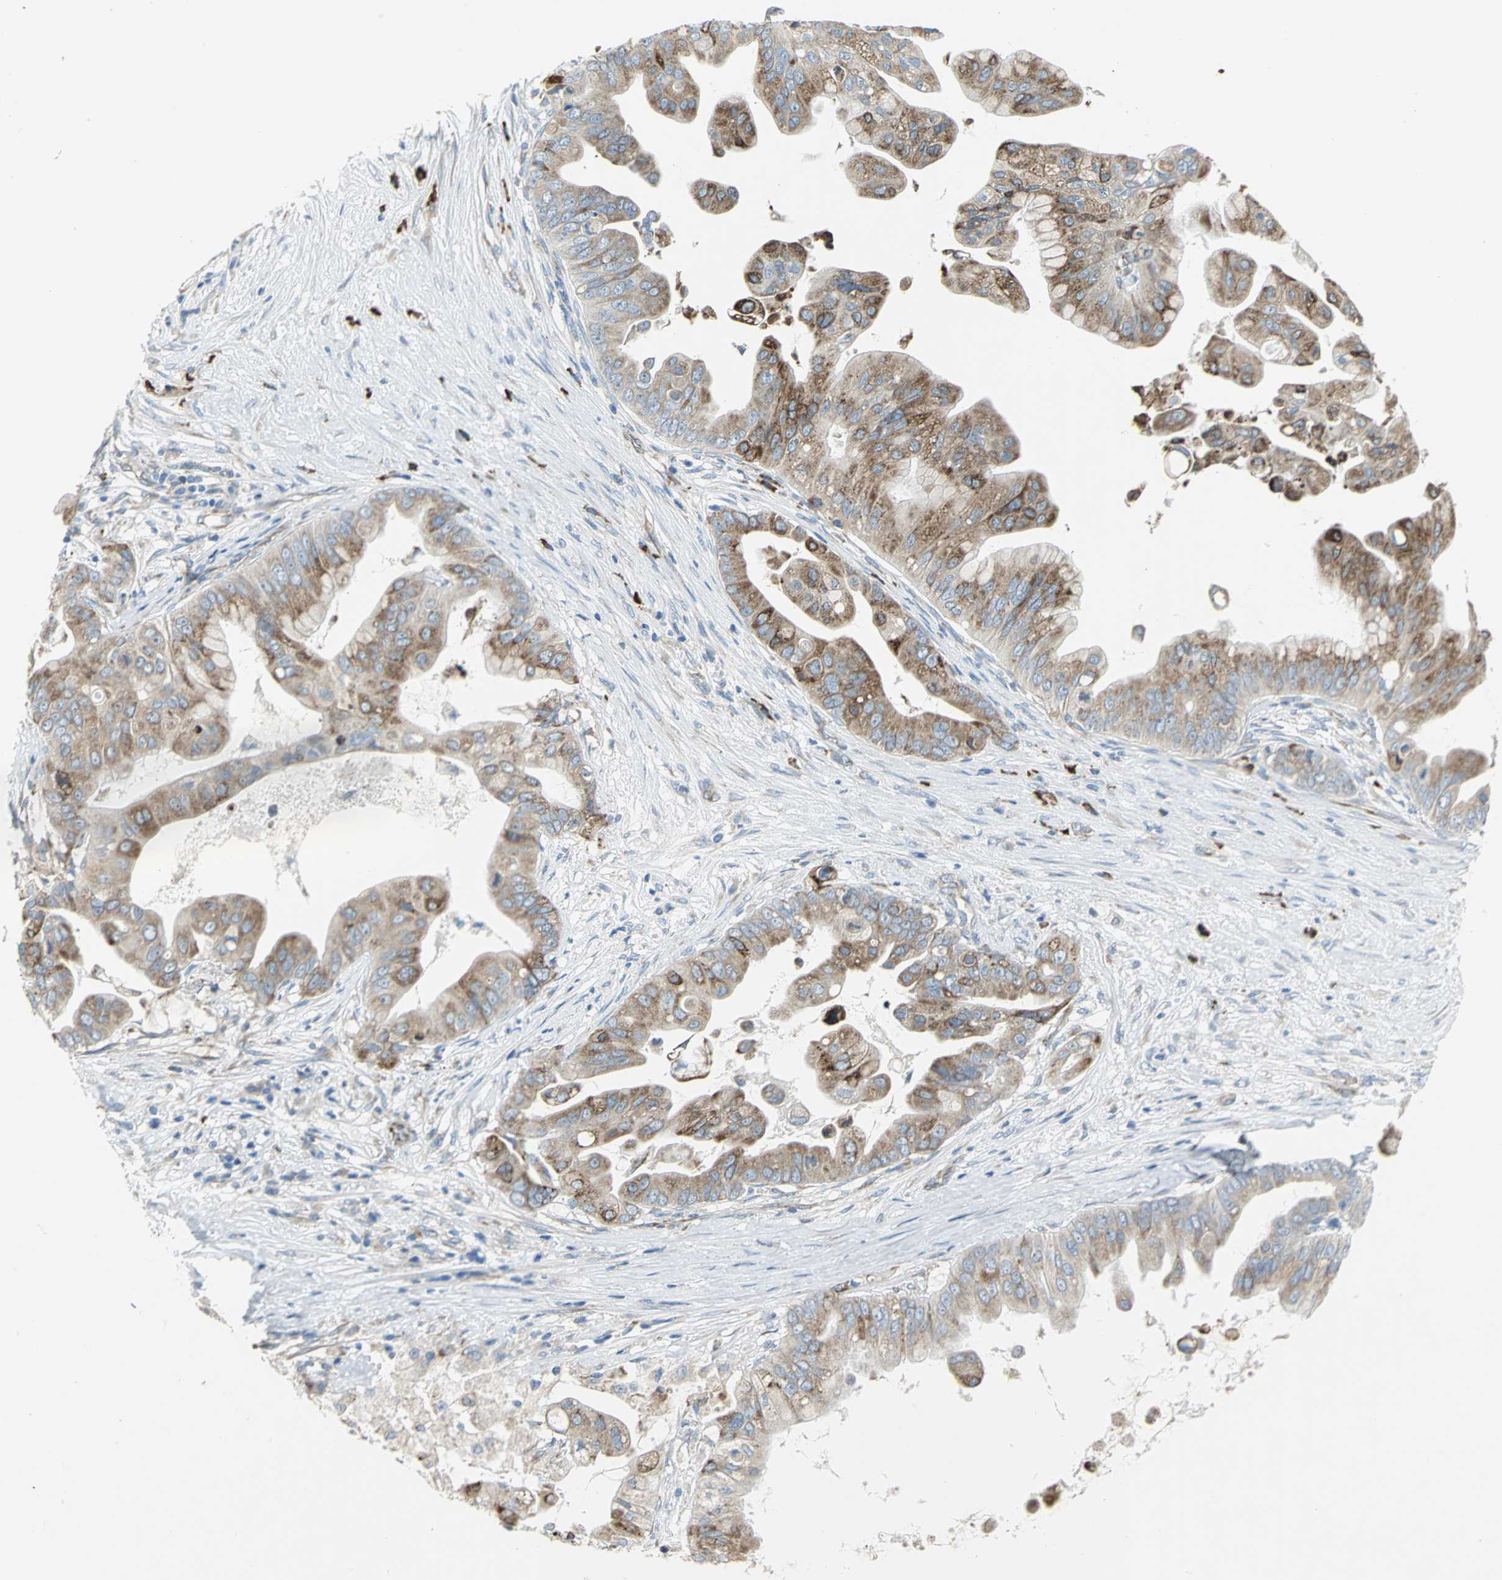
{"staining": {"intensity": "strong", "quantity": ">75%", "location": "cytoplasmic/membranous"}, "tissue": "pancreatic cancer", "cell_type": "Tumor cells", "image_type": "cancer", "snomed": [{"axis": "morphology", "description": "Adenocarcinoma, NOS"}, {"axis": "topography", "description": "Pancreas"}], "caption": "Immunohistochemical staining of pancreatic adenocarcinoma exhibits high levels of strong cytoplasmic/membranous protein expression in about >75% of tumor cells. The protein is shown in brown color, while the nuclei are stained blue.", "gene": "TULP4", "patient": {"sex": "female", "age": 75}}